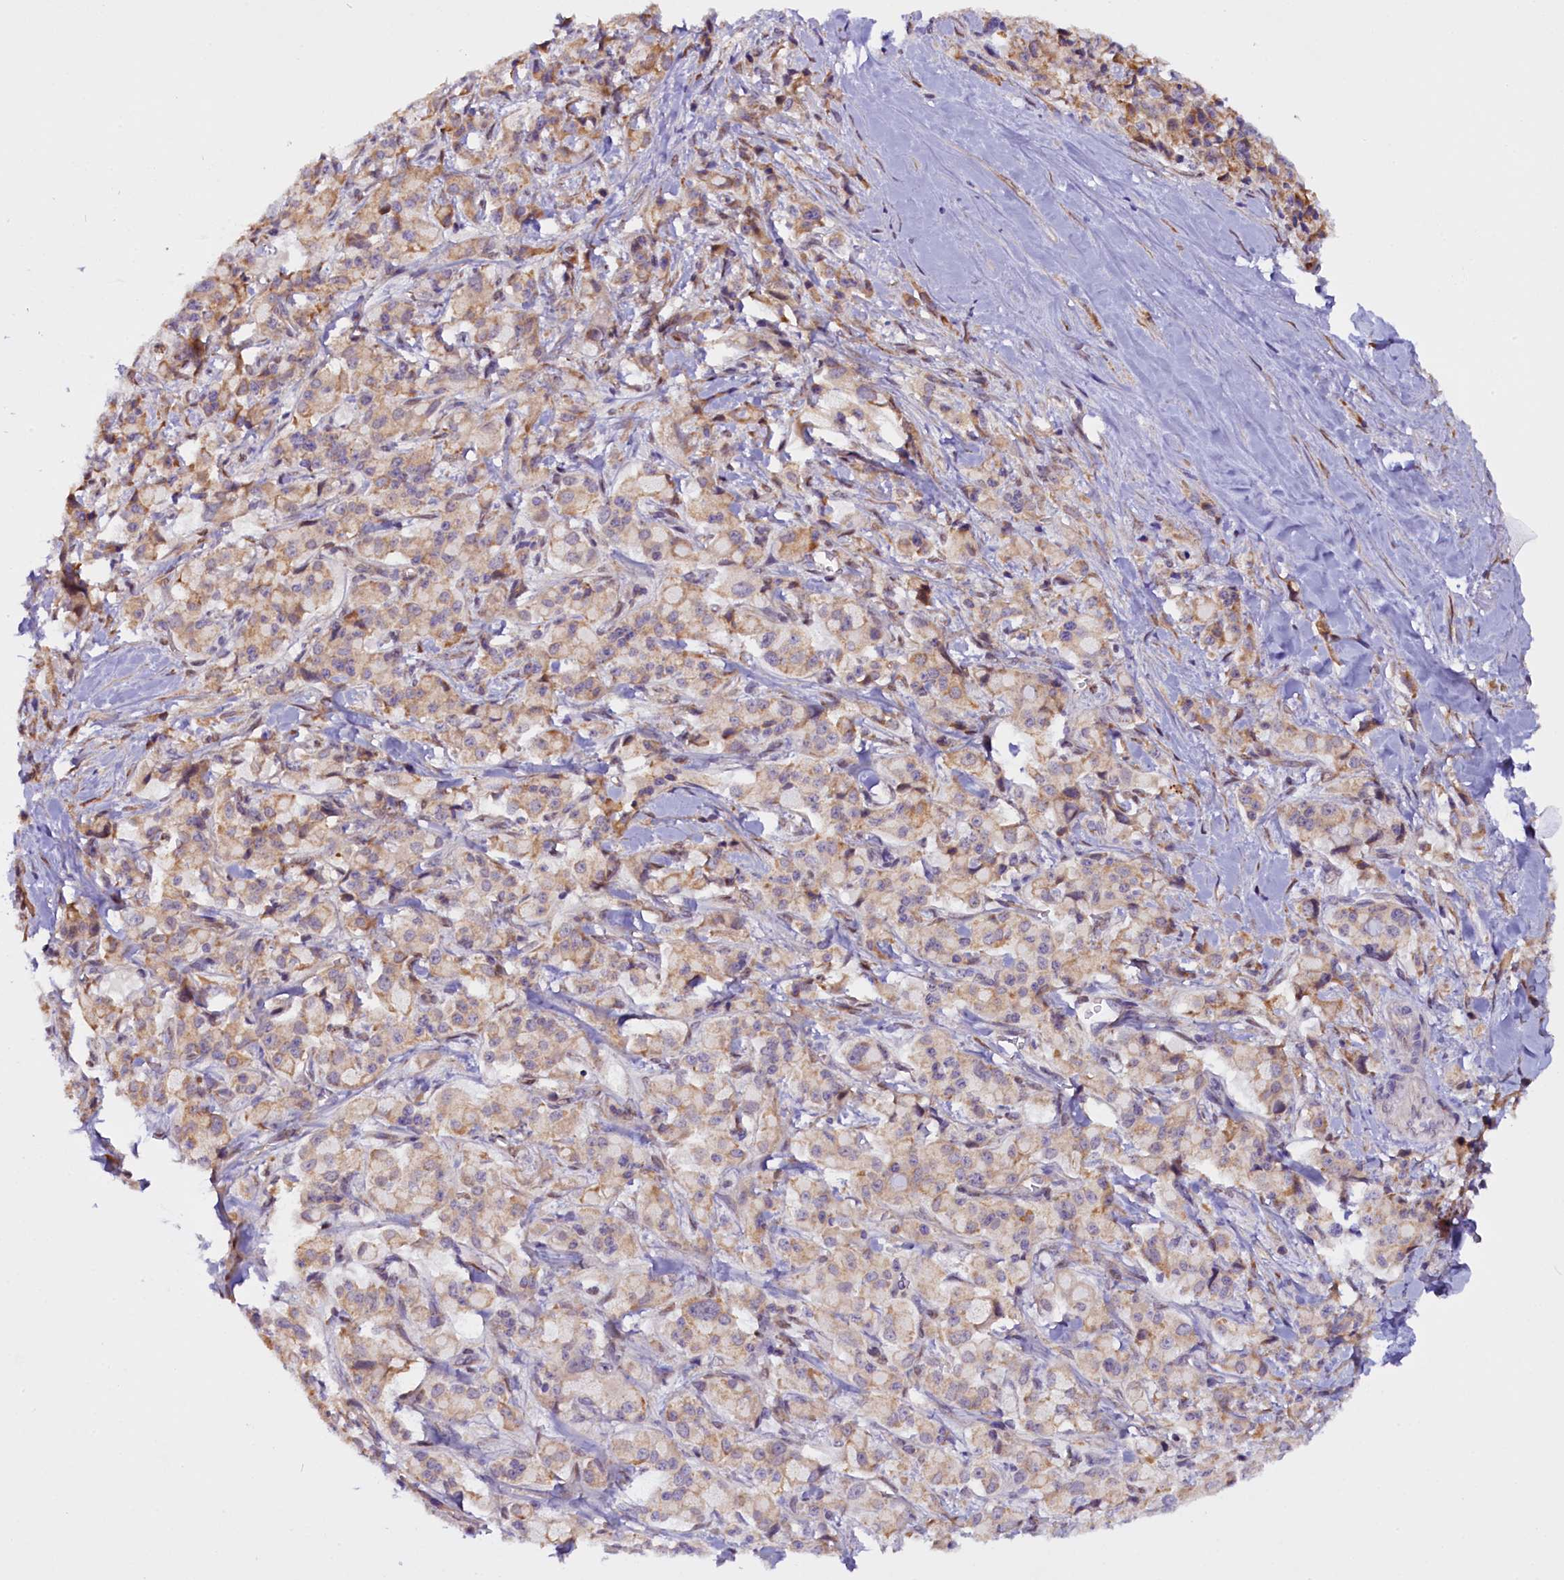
{"staining": {"intensity": "weak", "quantity": ">75%", "location": "cytoplasmic/membranous"}, "tissue": "pancreatic cancer", "cell_type": "Tumor cells", "image_type": "cancer", "snomed": [{"axis": "morphology", "description": "Adenocarcinoma, NOS"}, {"axis": "topography", "description": "Pancreas"}], "caption": "Pancreatic adenocarcinoma stained with DAB immunohistochemistry reveals low levels of weak cytoplasmic/membranous positivity in approximately >75% of tumor cells.", "gene": "UACA", "patient": {"sex": "male", "age": 65}}